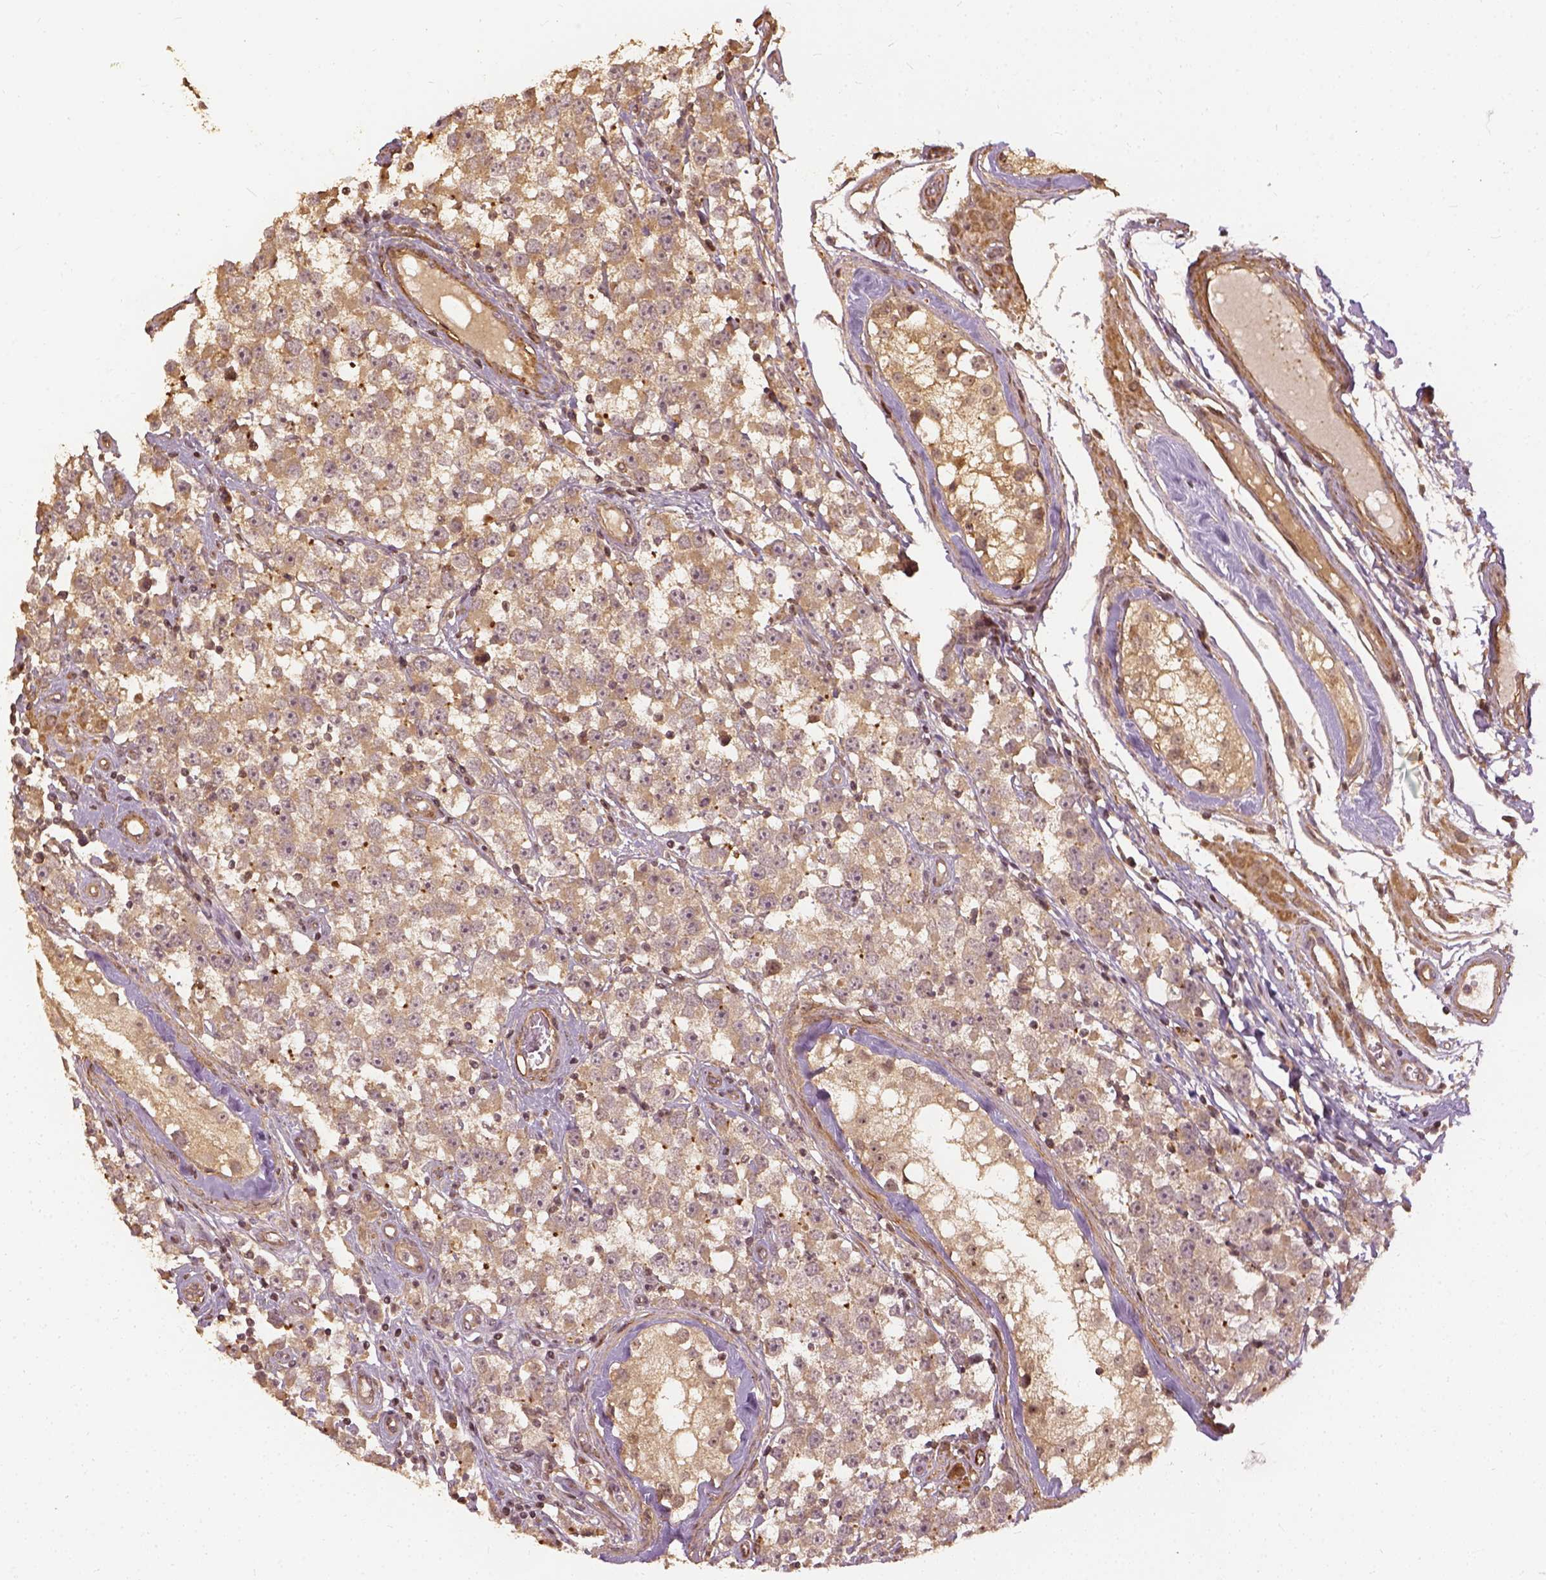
{"staining": {"intensity": "weak", "quantity": ">75%", "location": "cytoplasmic/membranous"}, "tissue": "testis cancer", "cell_type": "Tumor cells", "image_type": "cancer", "snomed": [{"axis": "morphology", "description": "Seminoma, NOS"}, {"axis": "topography", "description": "Testis"}], "caption": "Testis cancer (seminoma) tissue reveals weak cytoplasmic/membranous expression in about >75% of tumor cells, visualized by immunohistochemistry.", "gene": "VEGFA", "patient": {"sex": "male", "age": 34}}